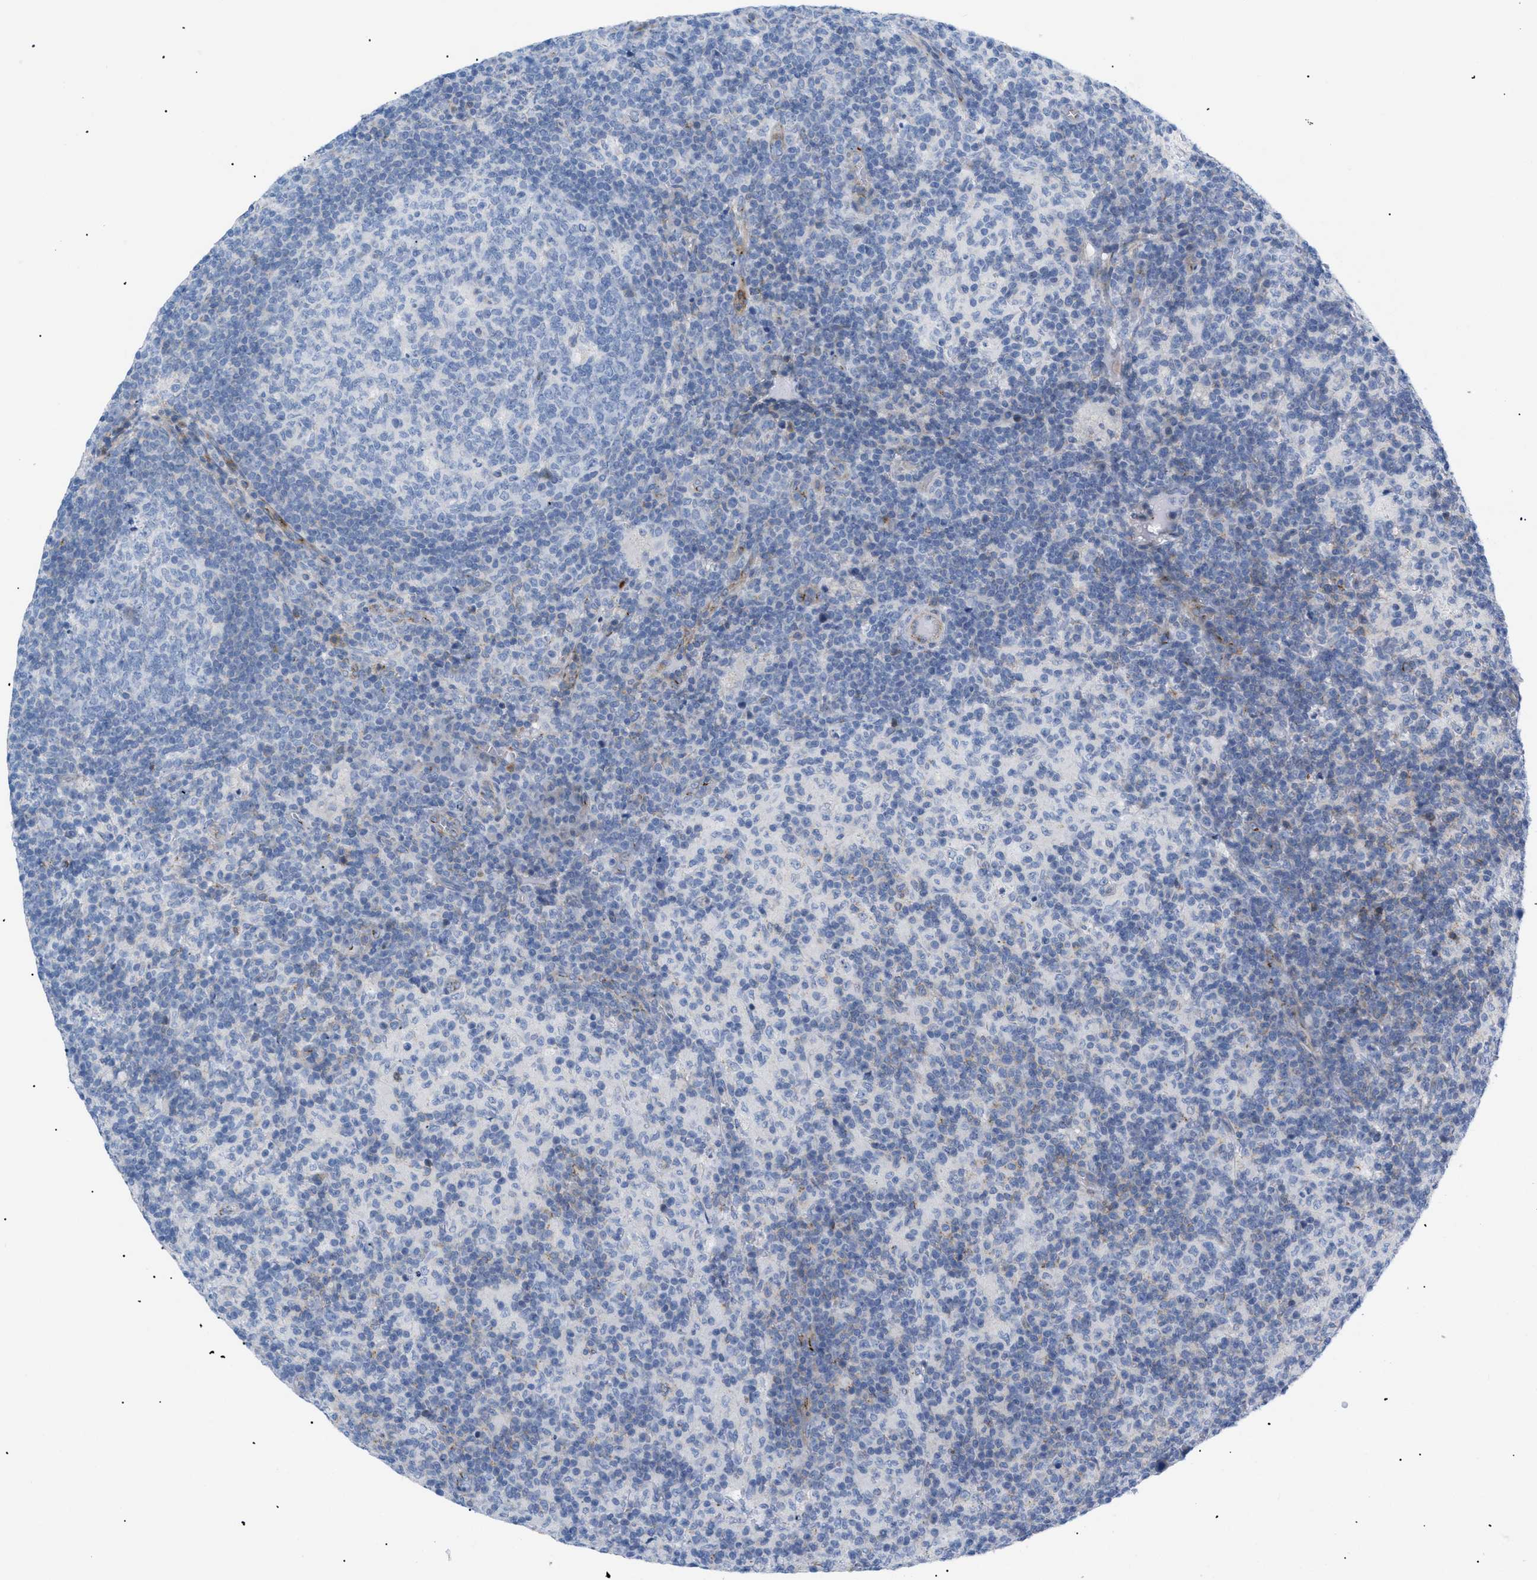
{"staining": {"intensity": "negative", "quantity": "none", "location": "none"}, "tissue": "lymph node", "cell_type": "Germinal center cells", "image_type": "normal", "snomed": [{"axis": "morphology", "description": "Normal tissue, NOS"}, {"axis": "morphology", "description": "Inflammation, NOS"}, {"axis": "topography", "description": "Lymph node"}], "caption": "DAB (3,3'-diaminobenzidine) immunohistochemical staining of normal lymph node displays no significant positivity in germinal center cells. The staining is performed using DAB brown chromogen with nuclei counter-stained in using hematoxylin.", "gene": "TMEM17", "patient": {"sex": "male", "age": 55}}